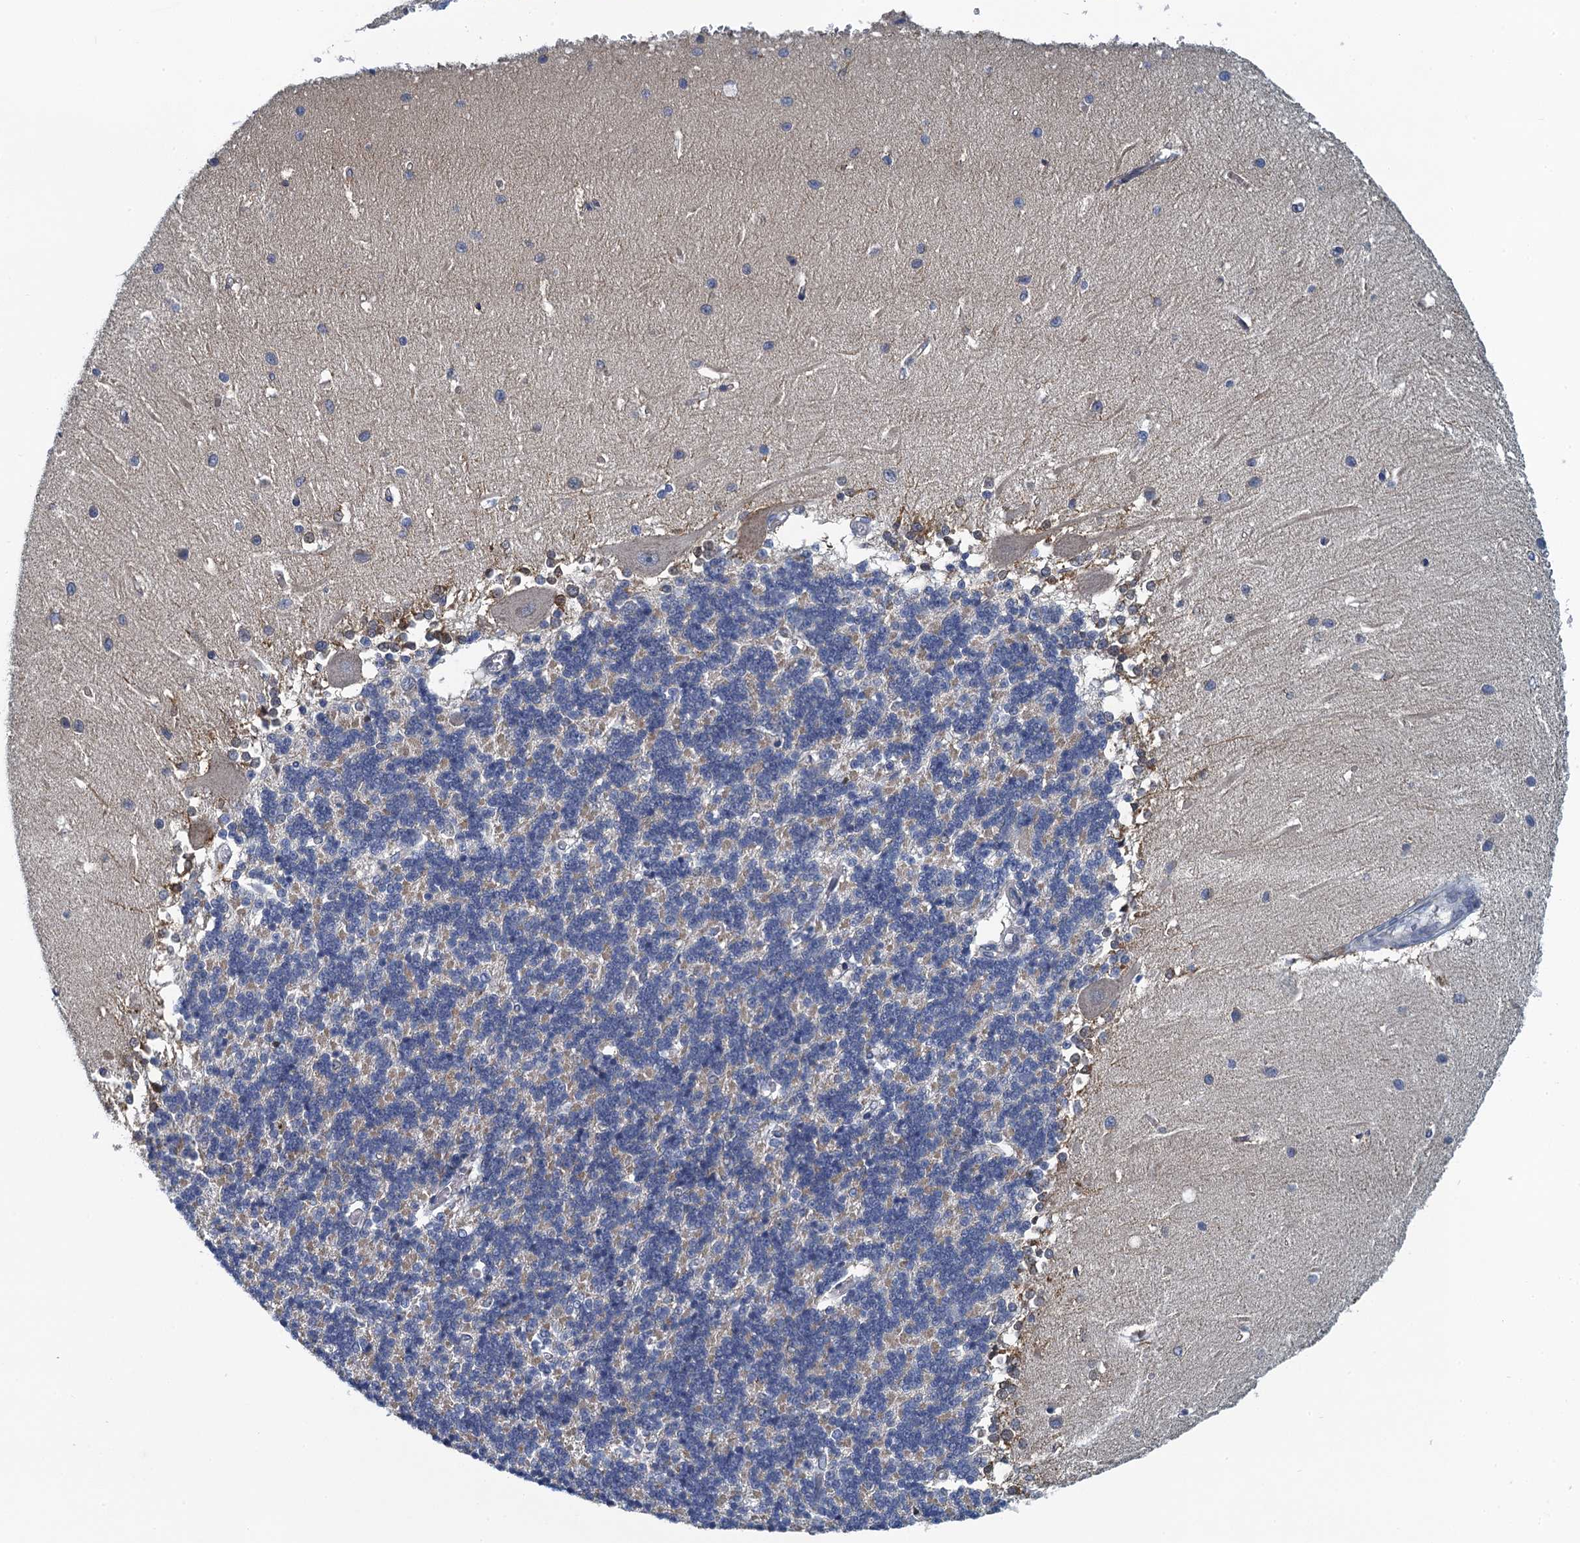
{"staining": {"intensity": "weak", "quantity": "<25%", "location": "cytoplasmic/membranous"}, "tissue": "cerebellum", "cell_type": "Cells in granular layer", "image_type": "normal", "snomed": [{"axis": "morphology", "description": "Normal tissue, NOS"}, {"axis": "topography", "description": "Cerebellum"}], "caption": "Cells in granular layer are negative for protein expression in normal human cerebellum. (Stains: DAB immunohistochemistry with hematoxylin counter stain, Microscopy: brightfield microscopy at high magnification).", "gene": "NCKAP1L", "patient": {"sex": "male", "age": 37}}